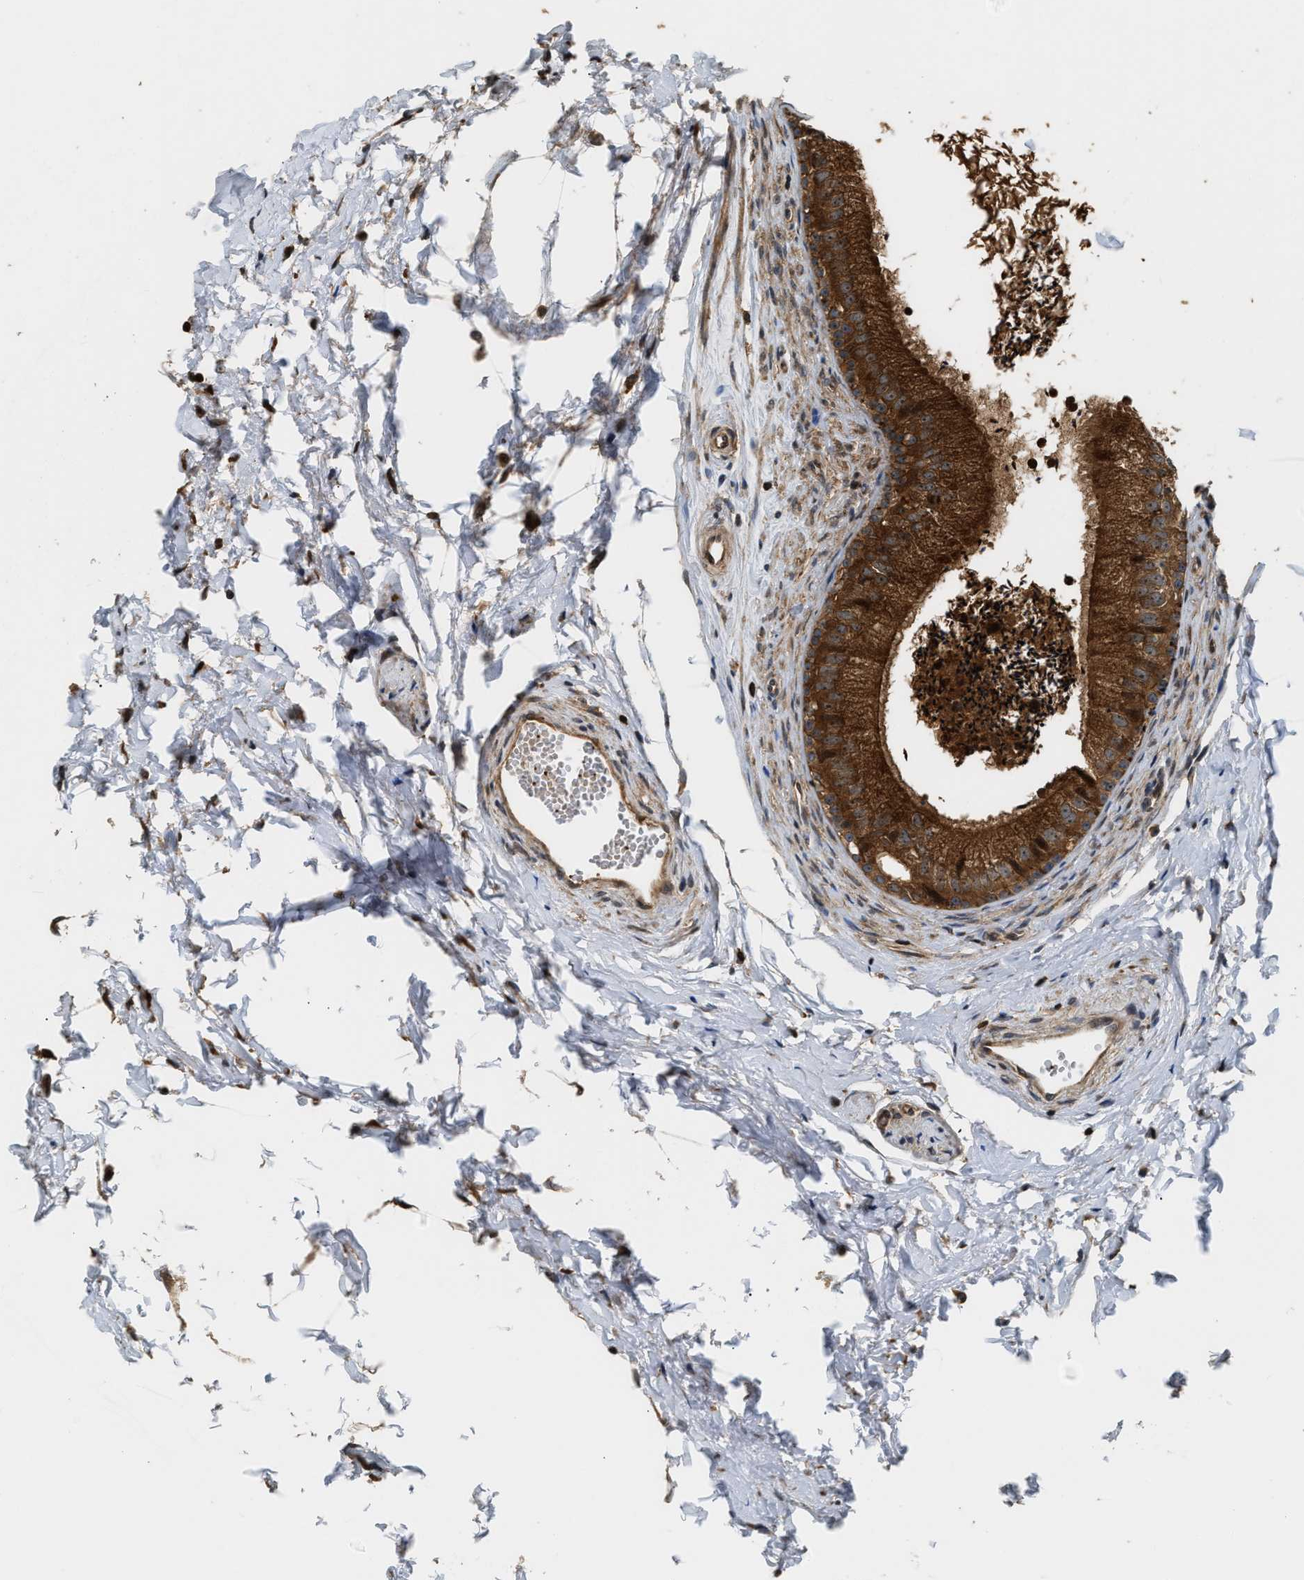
{"staining": {"intensity": "strong", "quantity": ">75%", "location": "cytoplasmic/membranous"}, "tissue": "epididymis", "cell_type": "Glandular cells", "image_type": "normal", "snomed": [{"axis": "morphology", "description": "Normal tissue, NOS"}, {"axis": "topography", "description": "Epididymis"}], "caption": "Immunohistochemical staining of unremarkable human epididymis displays strong cytoplasmic/membranous protein expression in about >75% of glandular cells.", "gene": "SNX5", "patient": {"sex": "male", "age": 56}}